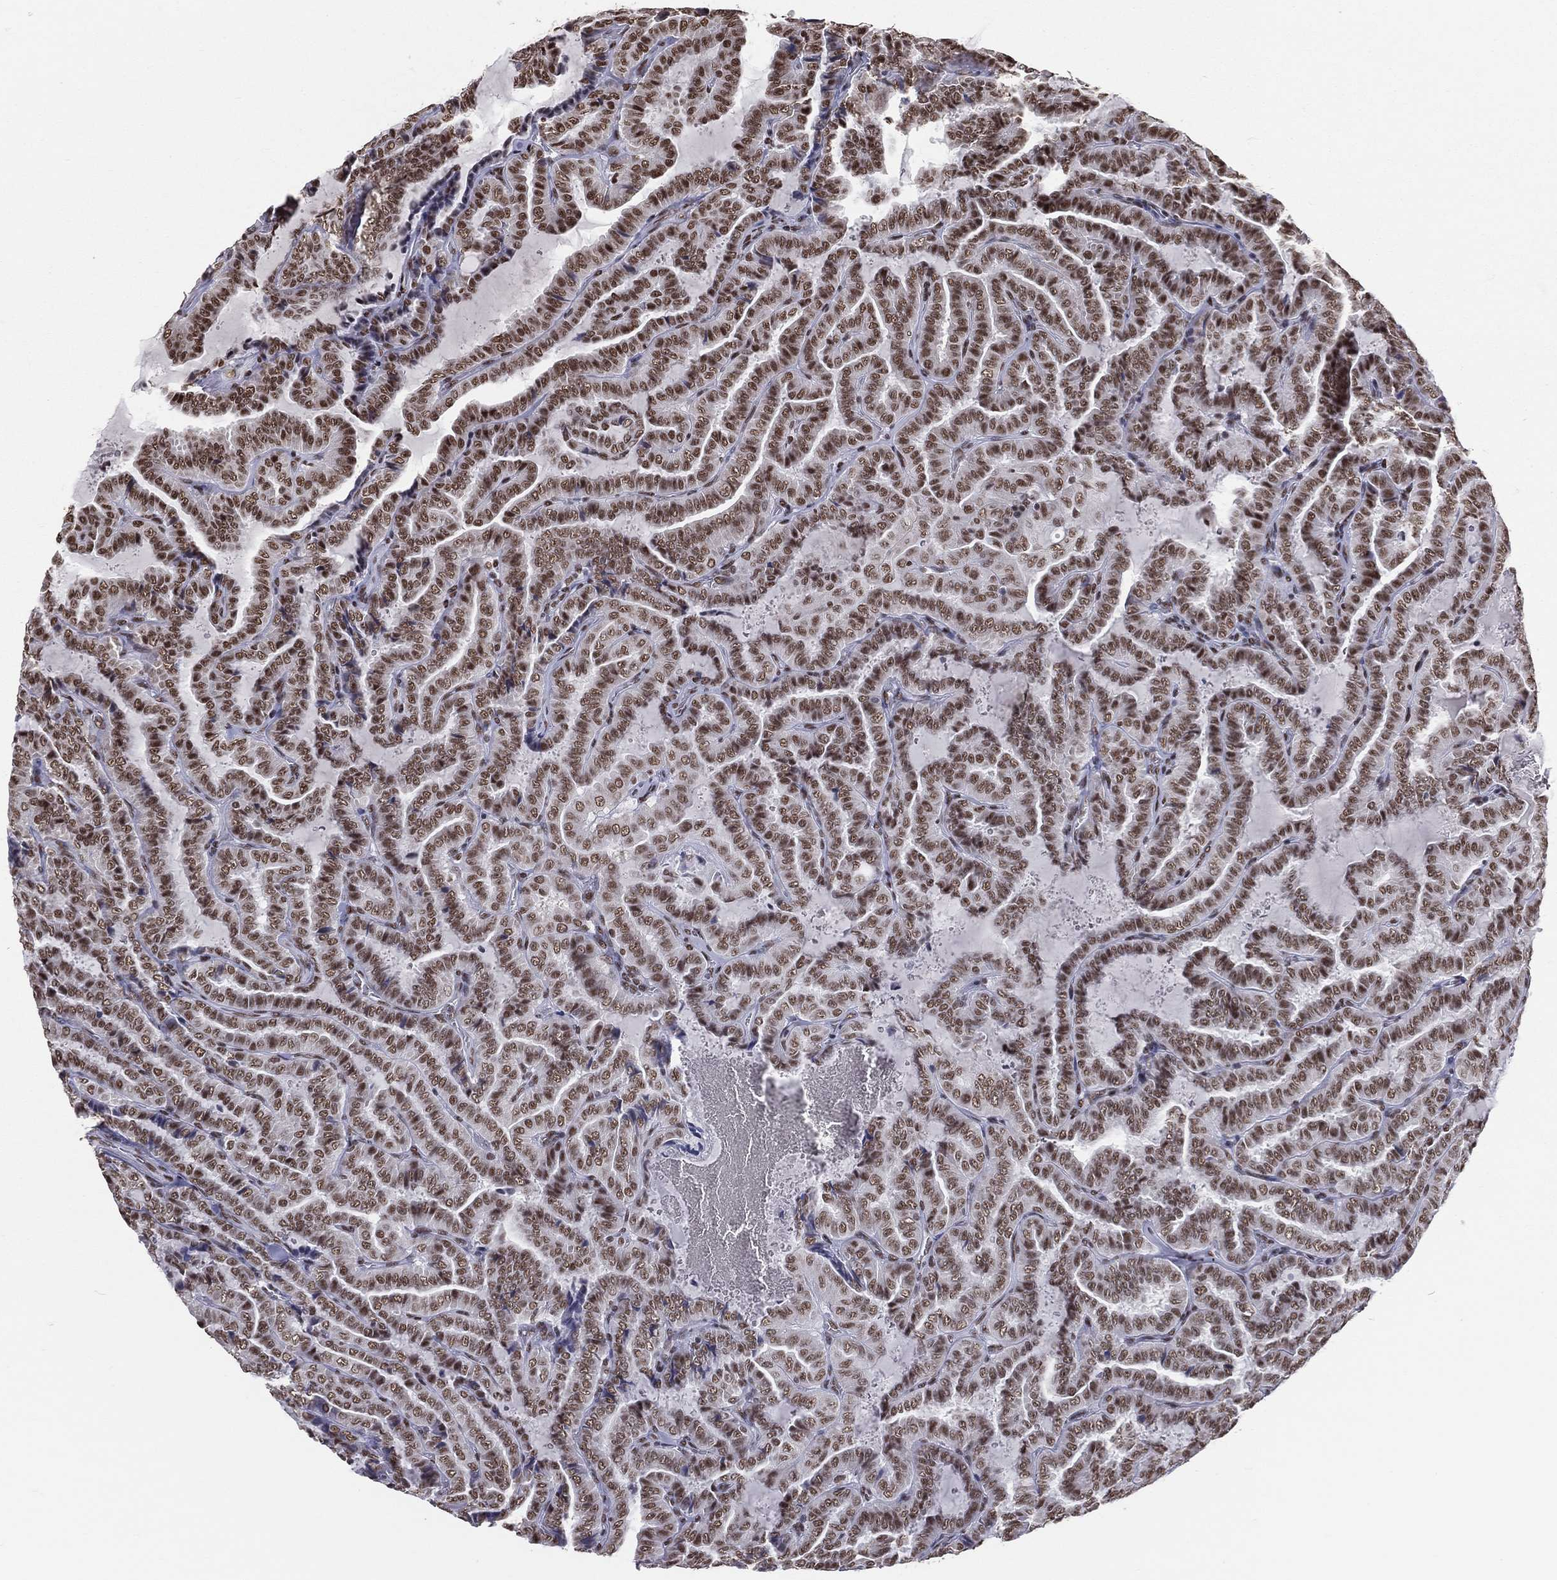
{"staining": {"intensity": "strong", "quantity": ">75%", "location": "nuclear"}, "tissue": "thyroid cancer", "cell_type": "Tumor cells", "image_type": "cancer", "snomed": [{"axis": "morphology", "description": "Papillary adenocarcinoma, NOS"}, {"axis": "topography", "description": "Thyroid gland"}], "caption": "A brown stain labels strong nuclear expression of a protein in human thyroid cancer tumor cells. The staining was performed using DAB (3,3'-diaminobenzidine), with brown indicating positive protein expression. Nuclei are stained blue with hematoxylin.", "gene": "ZNF7", "patient": {"sex": "female", "age": 39}}